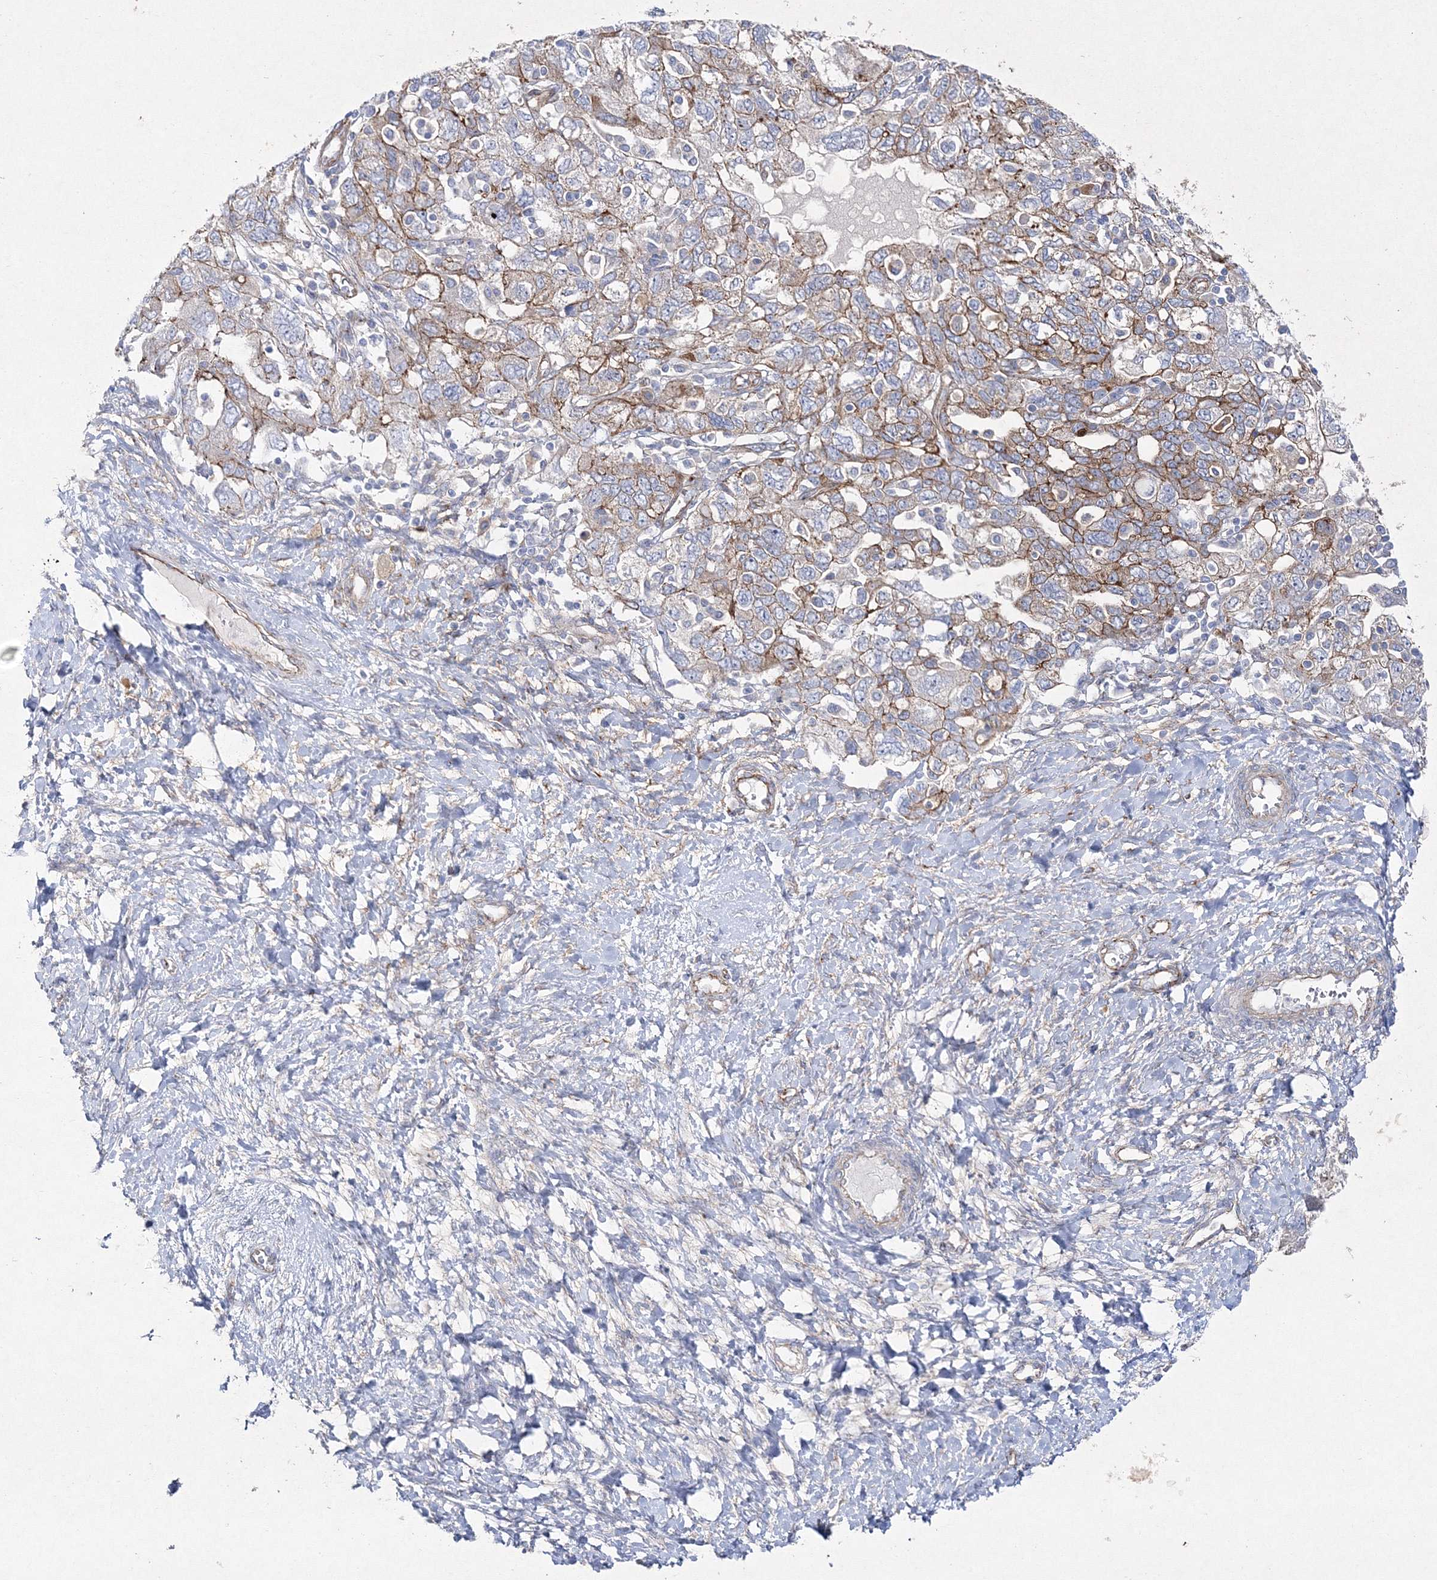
{"staining": {"intensity": "moderate", "quantity": ">75%", "location": "cytoplasmic/membranous"}, "tissue": "ovarian cancer", "cell_type": "Tumor cells", "image_type": "cancer", "snomed": [{"axis": "morphology", "description": "Carcinoma, NOS"}, {"axis": "morphology", "description": "Cystadenocarcinoma, serous, NOS"}, {"axis": "topography", "description": "Ovary"}], "caption": "Ovarian cancer (carcinoma) stained for a protein (brown) shows moderate cytoplasmic/membranous positive staining in approximately >75% of tumor cells.", "gene": "NAA40", "patient": {"sex": "female", "age": 69}}